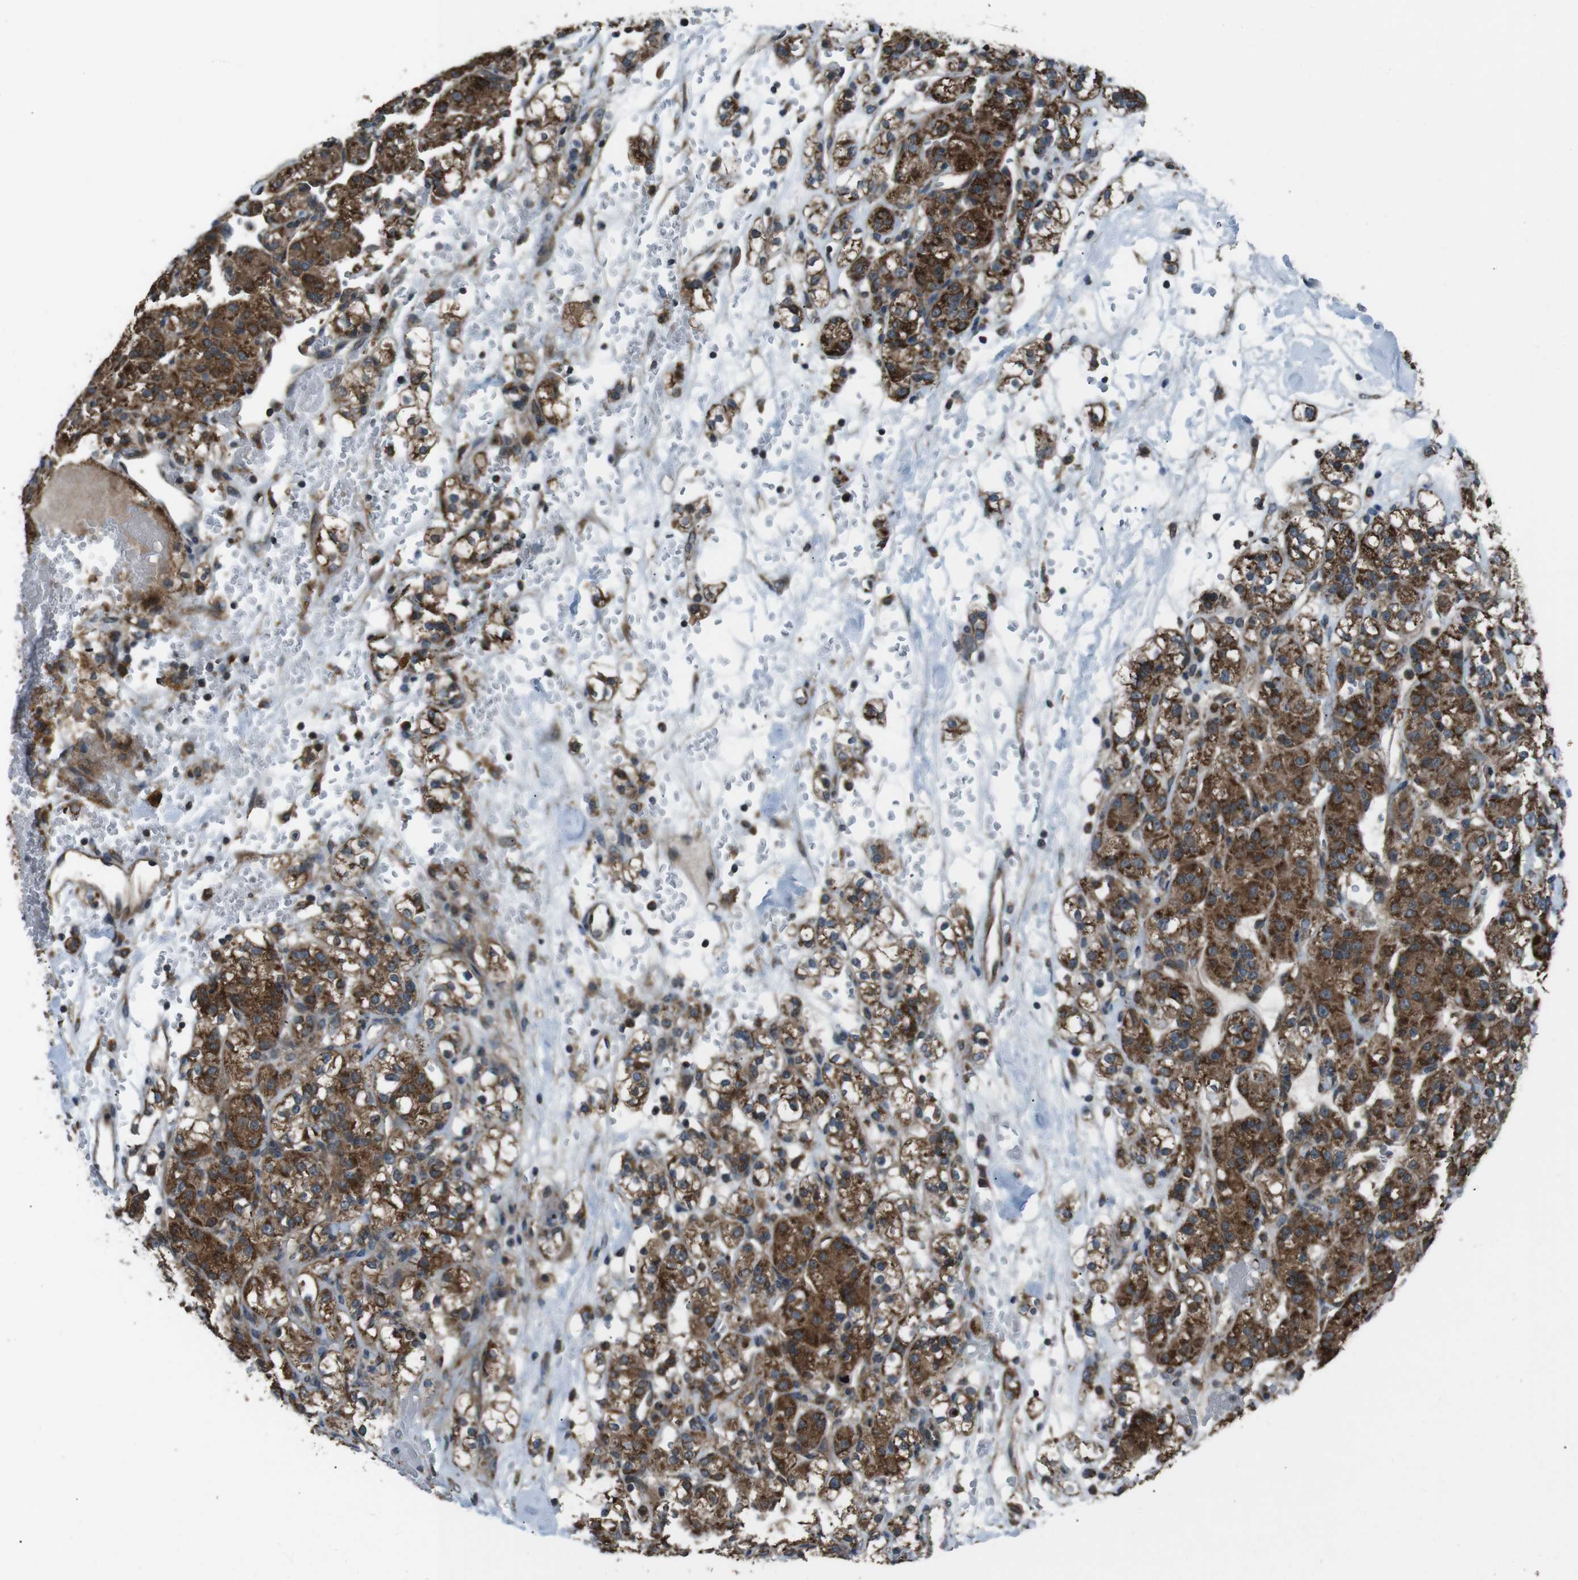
{"staining": {"intensity": "strong", "quantity": ">75%", "location": "cytoplasmic/membranous"}, "tissue": "renal cancer", "cell_type": "Tumor cells", "image_type": "cancer", "snomed": [{"axis": "morphology", "description": "Normal tissue, NOS"}, {"axis": "morphology", "description": "Adenocarcinoma, NOS"}, {"axis": "topography", "description": "Kidney"}], "caption": "The image reveals immunohistochemical staining of adenocarcinoma (renal). There is strong cytoplasmic/membranous positivity is appreciated in approximately >75% of tumor cells. The protein of interest is shown in brown color, while the nuclei are stained blue.", "gene": "SLC27A4", "patient": {"sex": "male", "age": 61}}